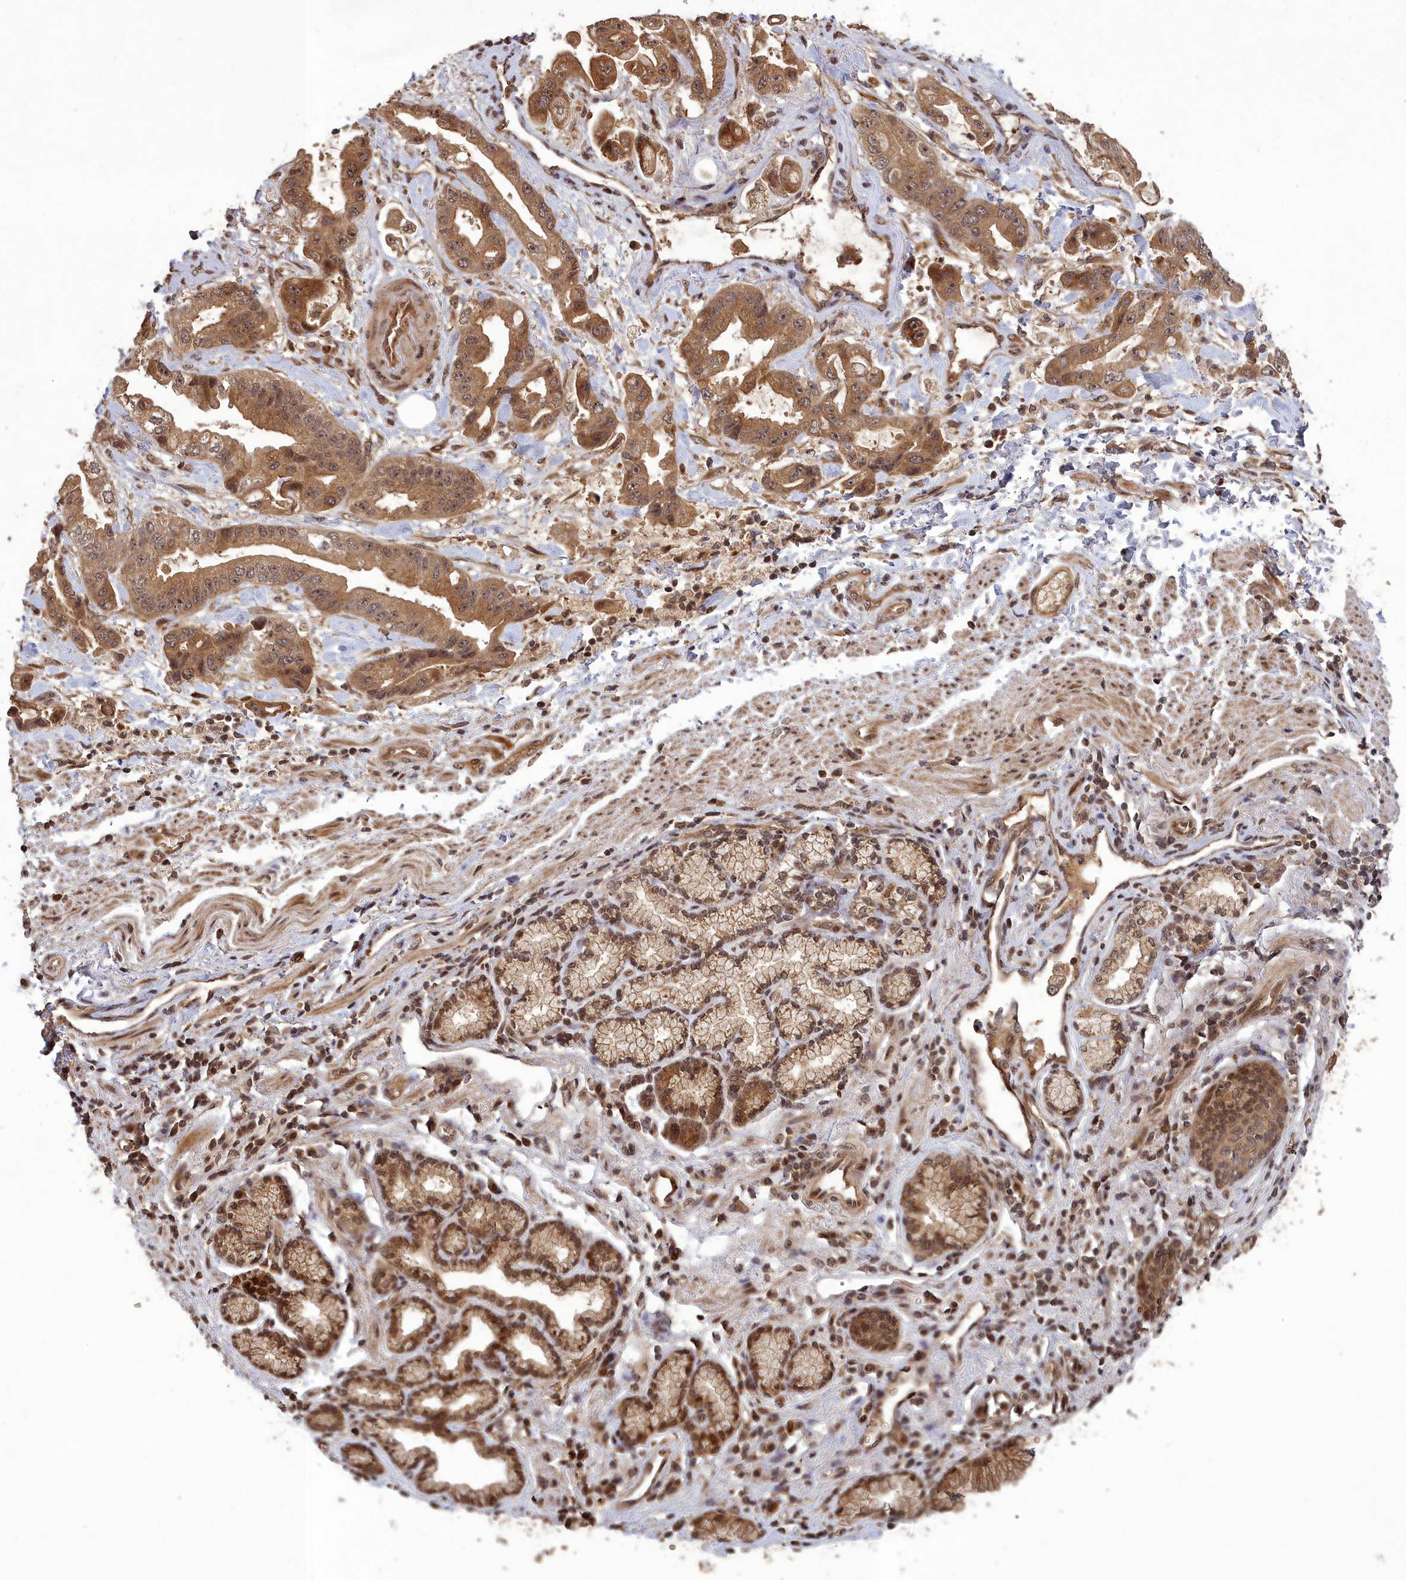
{"staining": {"intensity": "moderate", "quantity": ">75%", "location": "cytoplasmic/membranous,nuclear"}, "tissue": "stomach cancer", "cell_type": "Tumor cells", "image_type": "cancer", "snomed": [{"axis": "morphology", "description": "Adenocarcinoma, NOS"}, {"axis": "topography", "description": "Stomach"}], "caption": "Stomach adenocarcinoma stained with a brown dye exhibits moderate cytoplasmic/membranous and nuclear positive expression in about >75% of tumor cells.", "gene": "SRMS", "patient": {"sex": "male", "age": 62}}